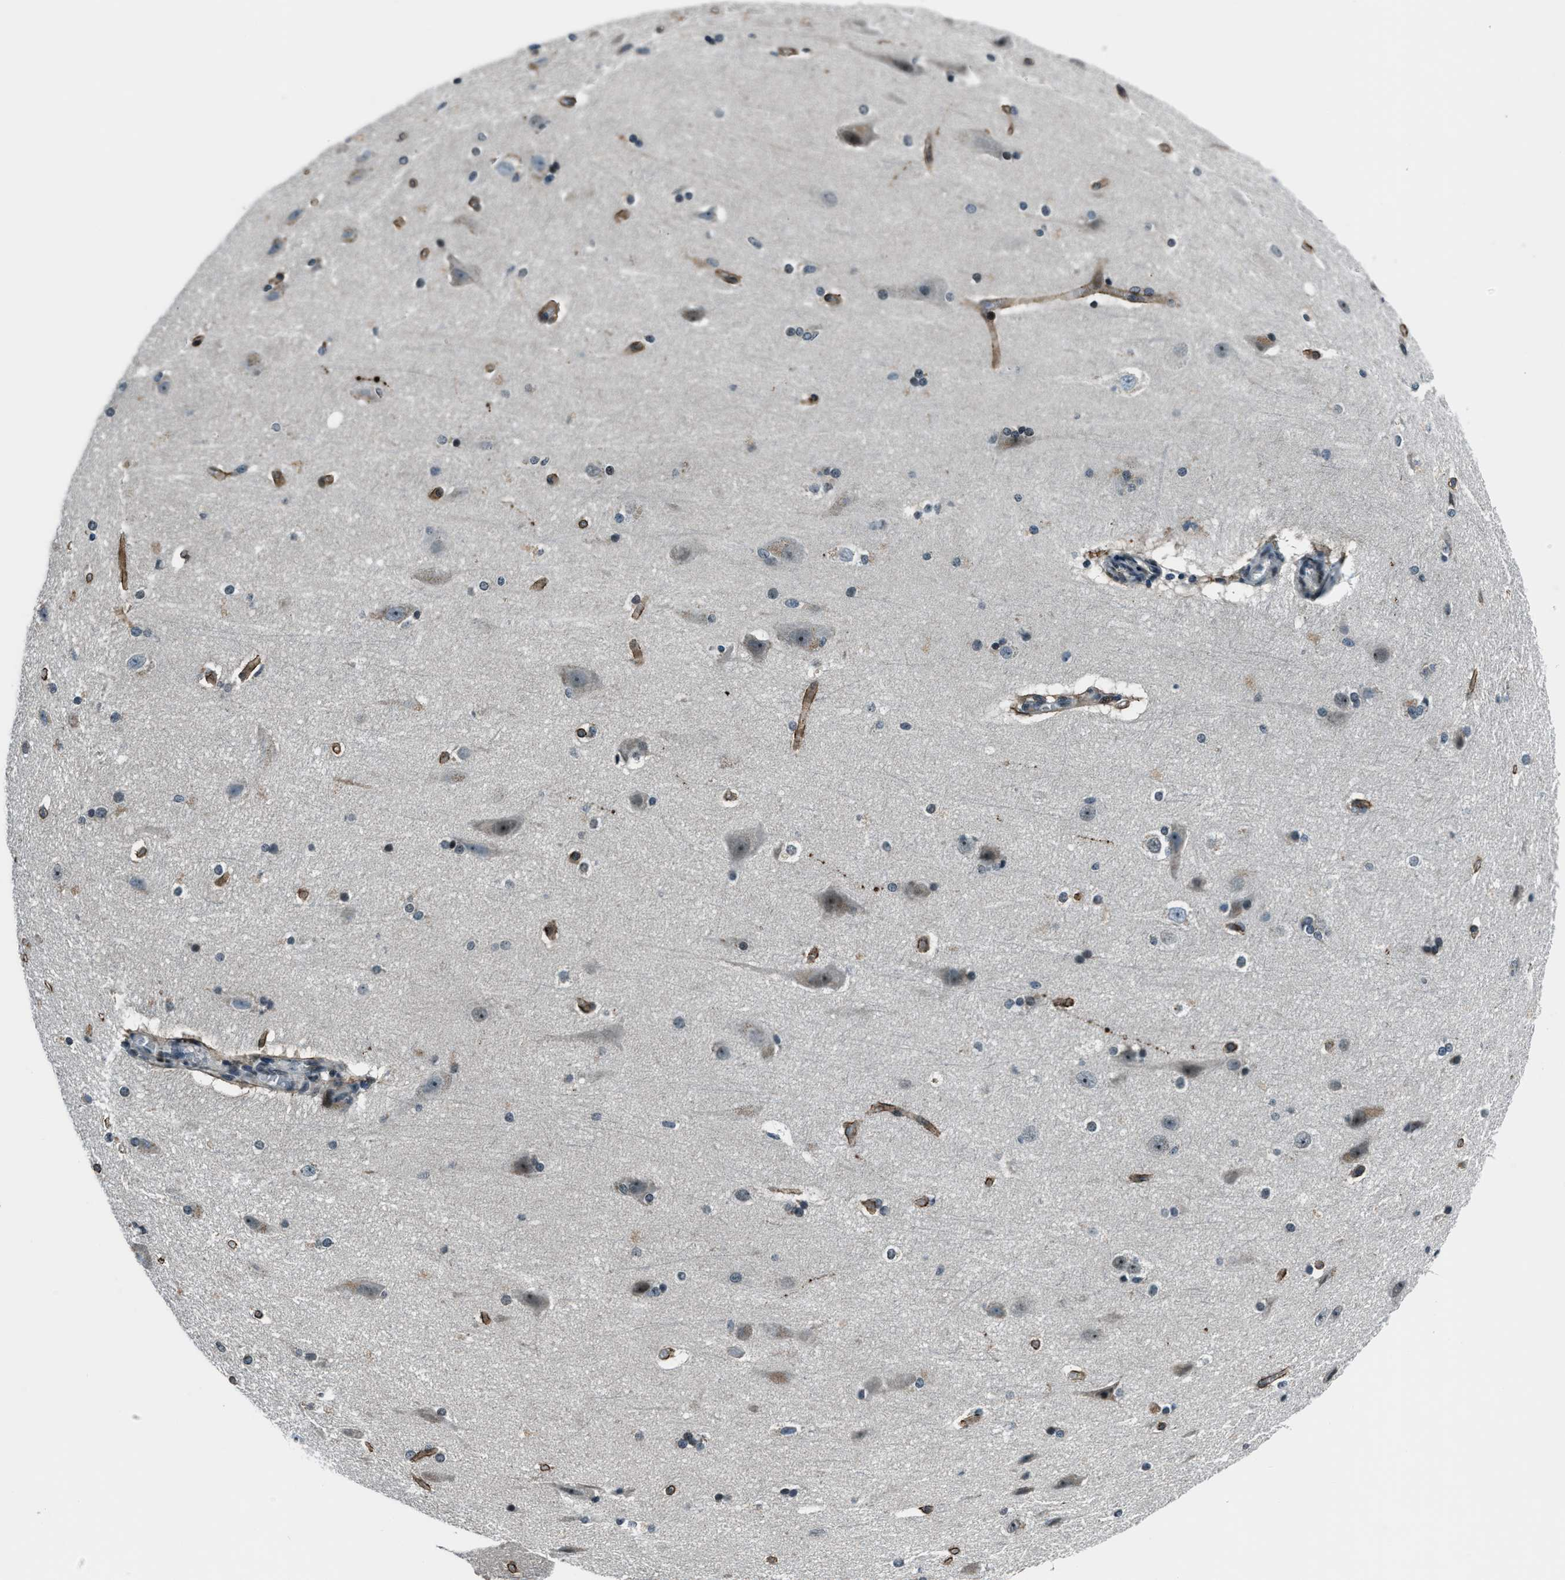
{"staining": {"intensity": "strong", "quantity": ">75%", "location": "cytoplasmic/membranous"}, "tissue": "cerebral cortex", "cell_type": "Endothelial cells", "image_type": "normal", "snomed": [{"axis": "morphology", "description": "Normal tissue, NOS"}, {"axis": "topography", "description": "Cerebral cortex"}, {"axis": "topography", "description": "Hippocampus"}], "caption": "Approximately >75% of endothelial cells in normal cerebral cortex exhibit strong cytoplasmic/membranous protein positivity as visualized by brown immunohistochemical staining.", "gene": "ACTL9", "patient": {"sex": "female", "age": 19}}